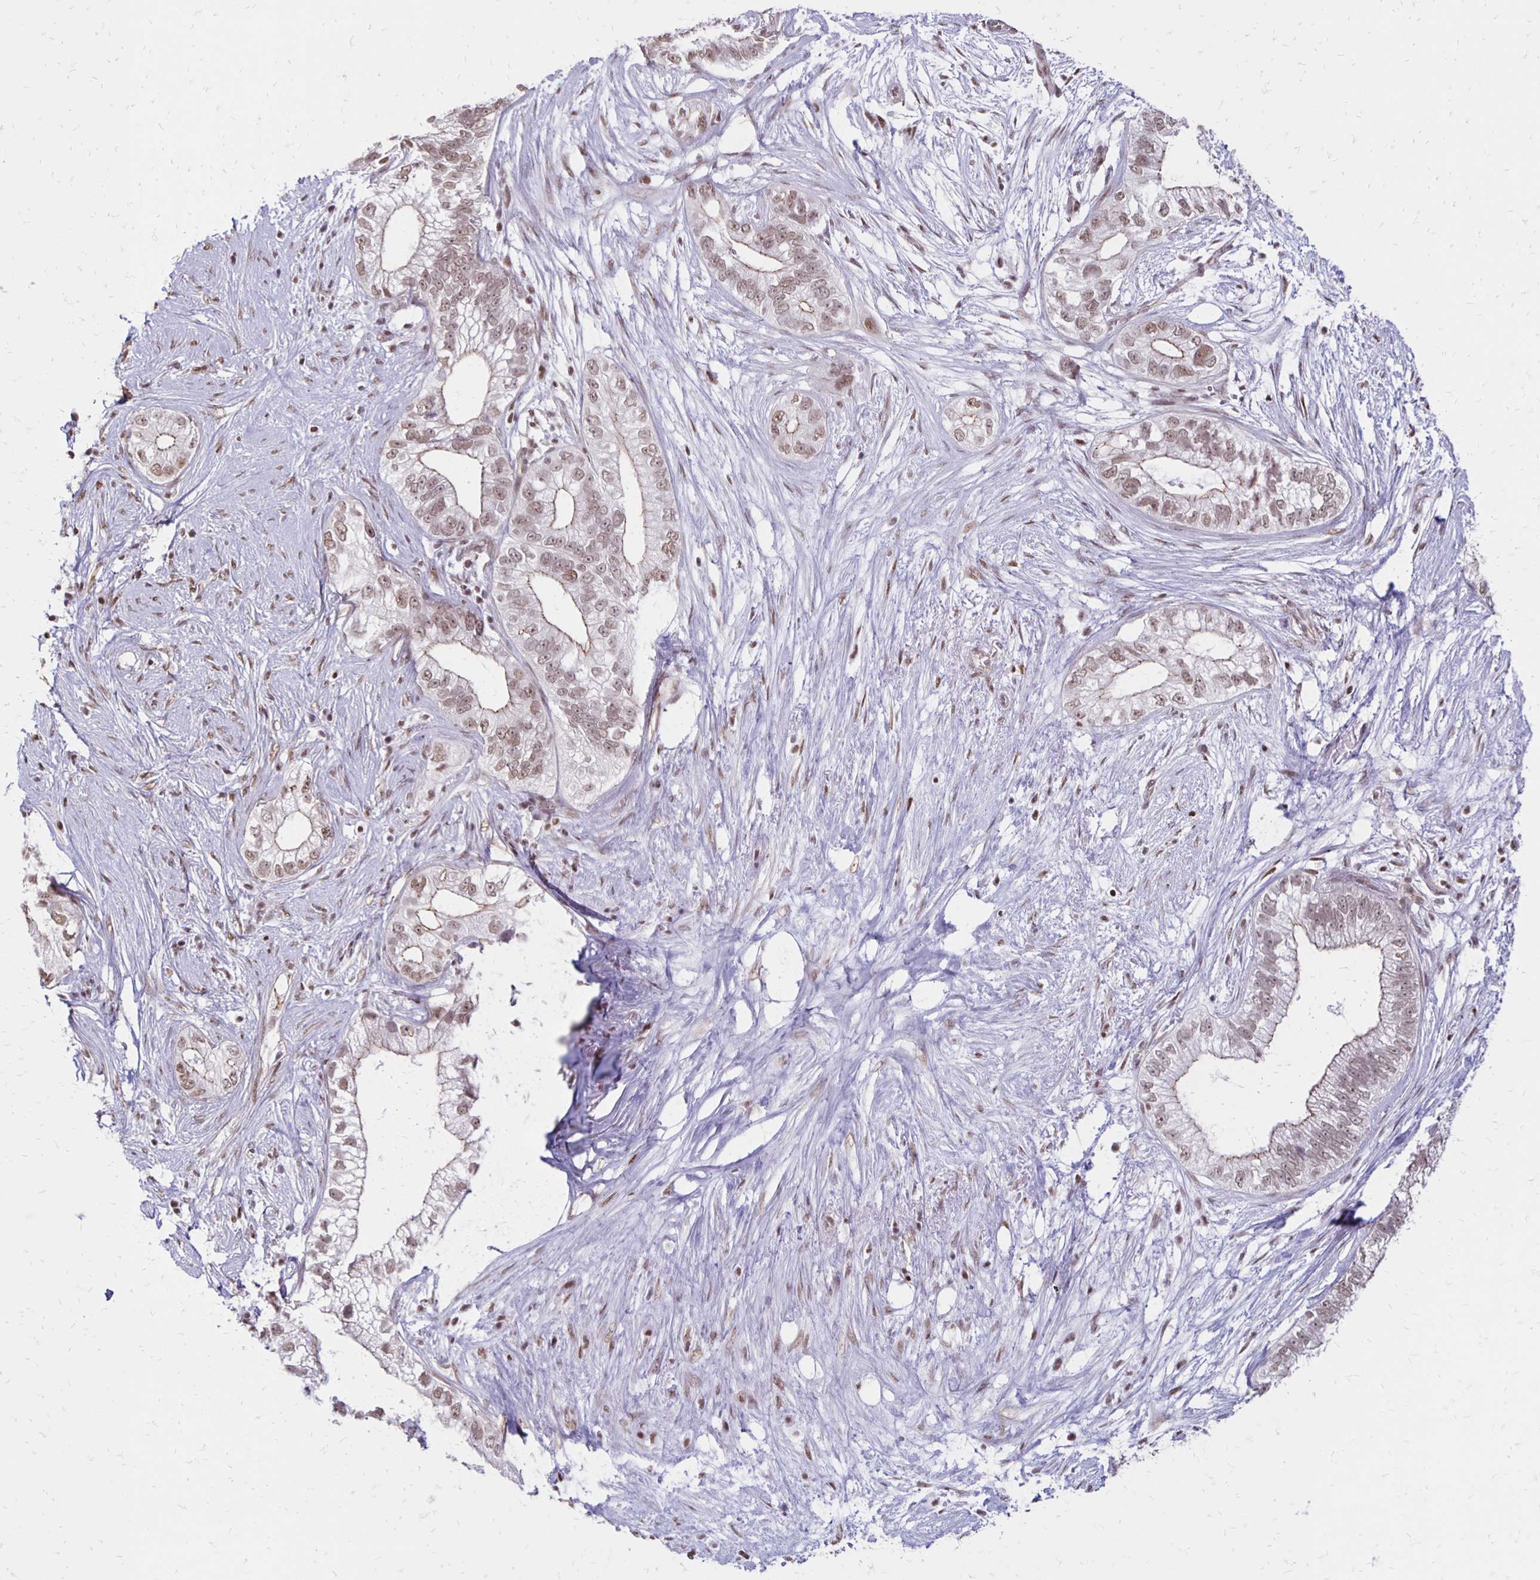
{"staining": {"intensity": "weak", "quantity": ">75%", "location": "cytoplasmic/membranous,nuclear"}, "tissue": "pancreatic cancer", "cell_type": "Tumor cells", "image_type": "cancer", "snomed": [{"axis": "morphology", "description": "Adenocarcinoma, NOS"}, {"axis": "topography", "description": "Pancreas"}], "caption": "The image exhibits immunohistochemical staining of adenocarcinoma (pancreatic). There is weak cytoplasmic/membranous and nuclear staining is identified in about >75% of tumor cells.", "gene": "DDB2", "patient": {"sex": "male", "age": 70}}